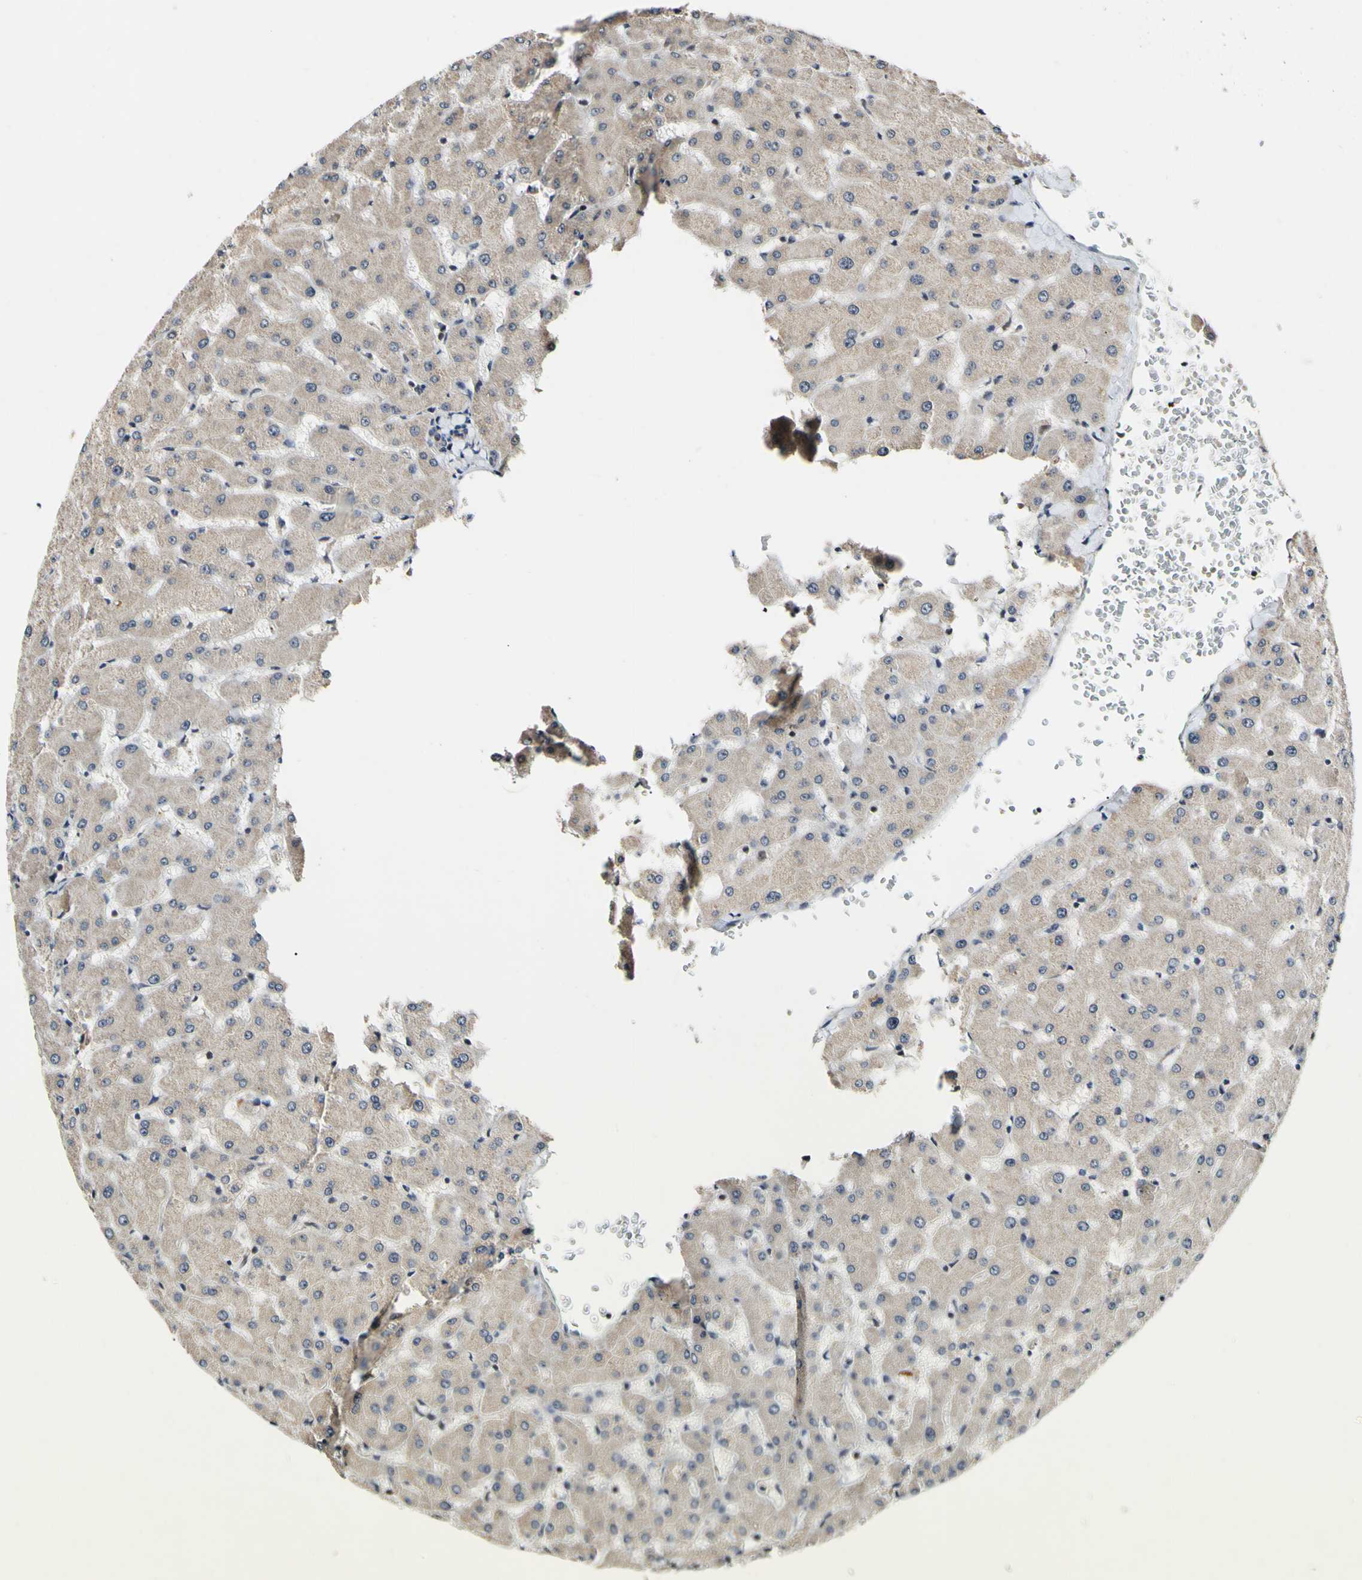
{"staining": {"intensity": "negative", "quantity": "none", "location": "none"}, "tissue": "liver", "cell_type": "Cholangiocytes", "image_type": "normal", "snomed": [{"axis": "morphology", "description": "Normal tissue, NOS"}, {"axis": "topography", "description": "Liver"}], "caption": "Immunohistochemistry (IHC) photomicrograph of normal liver: human liver stained with DAB (3,3'-diaminobenzidine) shows no significant protein positivity in cholangiocytes. (DAB (3,3'-diaminobenzidine) immunohistochemistry with hematoxylin counter stain).", "gene": "POLR2F", "patient": {"sex": "female", "age": 63}}